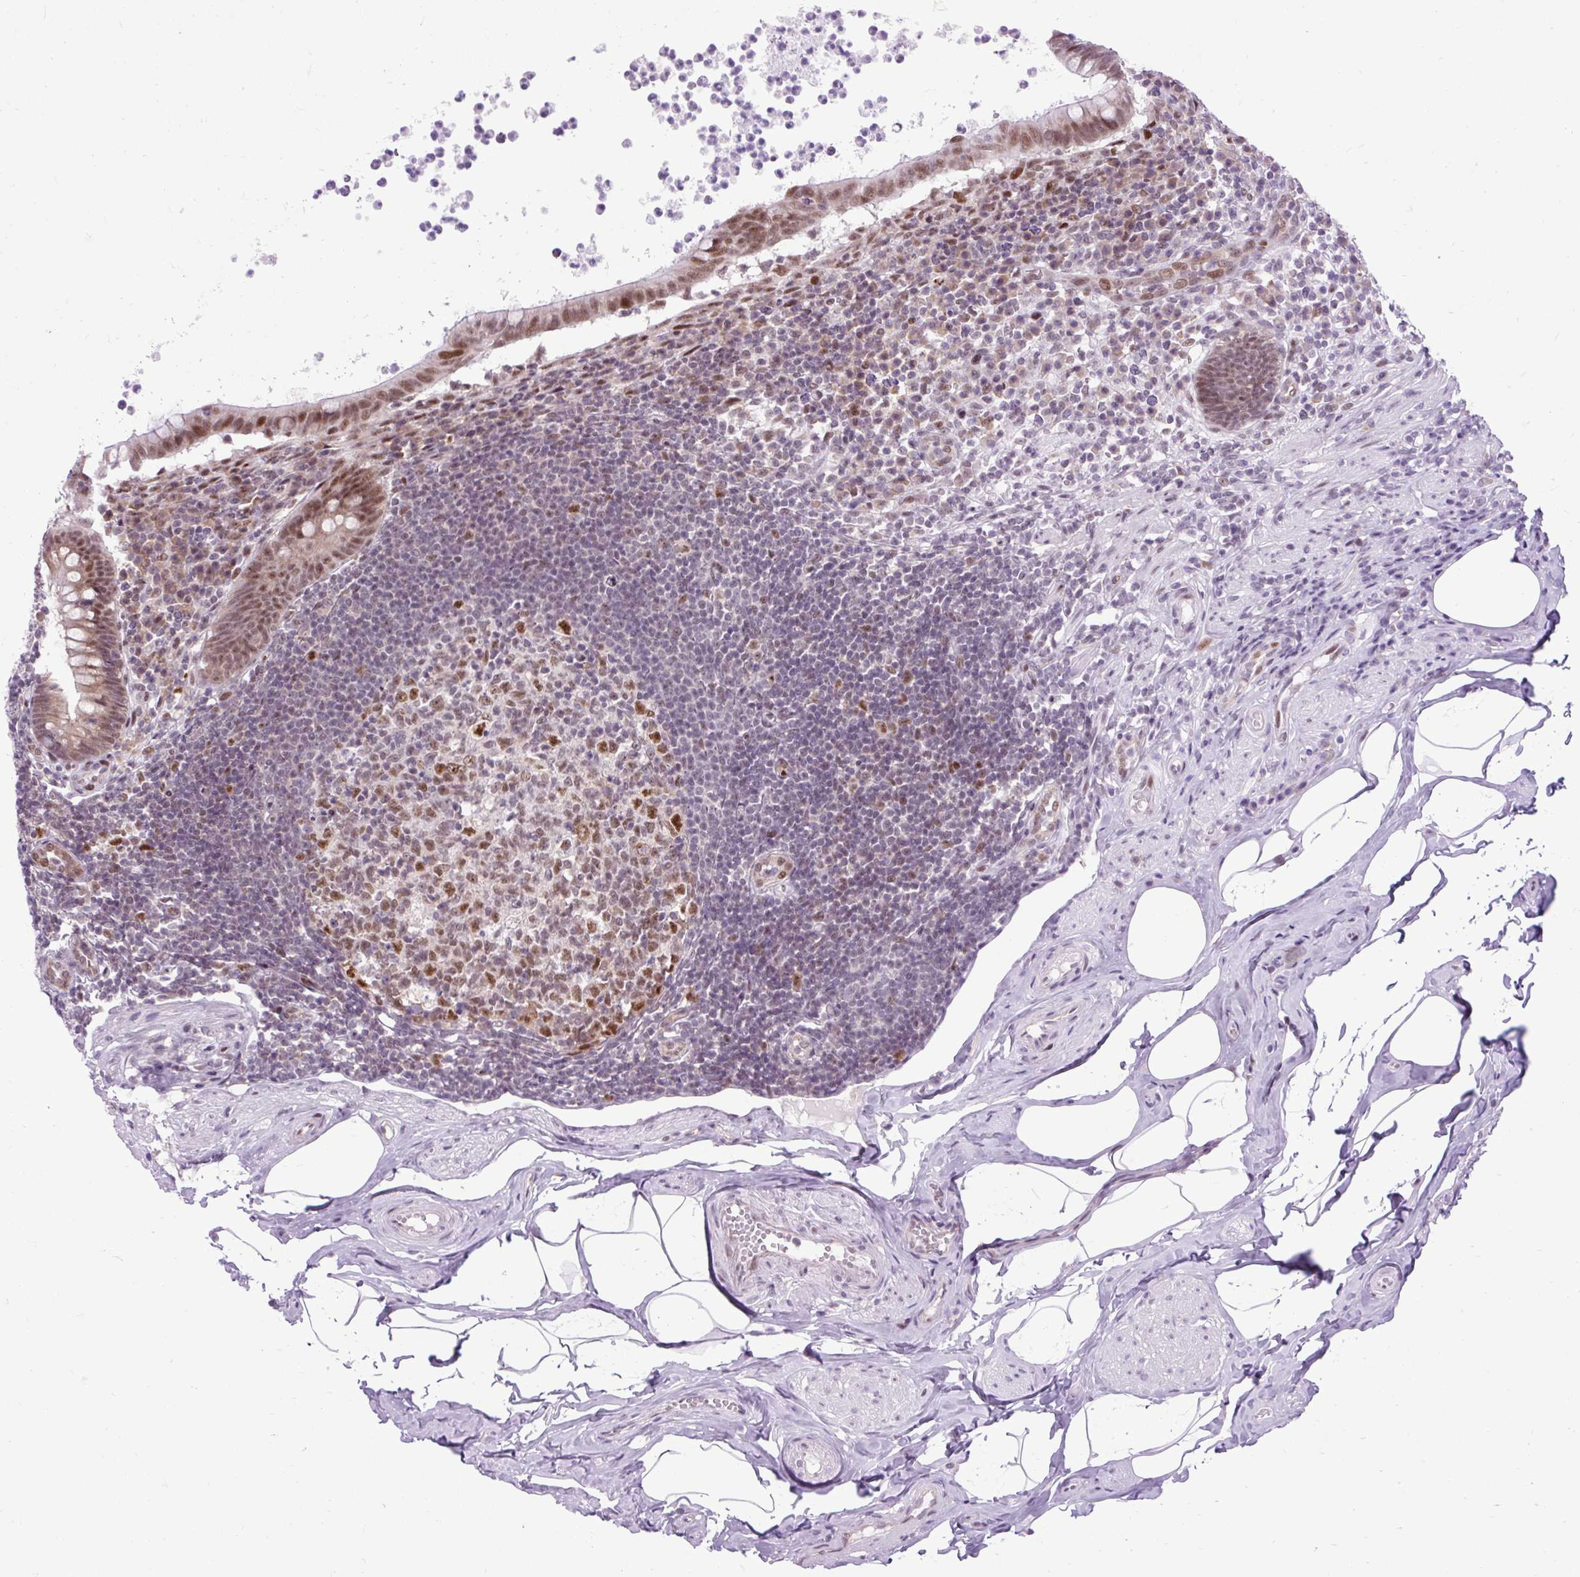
{"staining": {"intensity": "moderate", "quantity": ">75%", "location": "nuclear"}, "tissue": "appendix", "cell_type": "Glandular cells", "image_type": "normal", "snomed": [{"axis": "morphology", "description": "Normal tissue, NOS"}, {"axis": "topography", "description": "Appendix"}], "caption": "Appendix stained with DAB immunohistochemistry (IHC) shows medium levels of moderate nuclear positivity in approximately >75% of glandular cells. The staining is performed using DAB brown chromogen to label protein expression. The nuclei are counter-stained blue using hematoxylin.", "gene": "CLK2", "patient": {"sex": "female", "age": 56}}